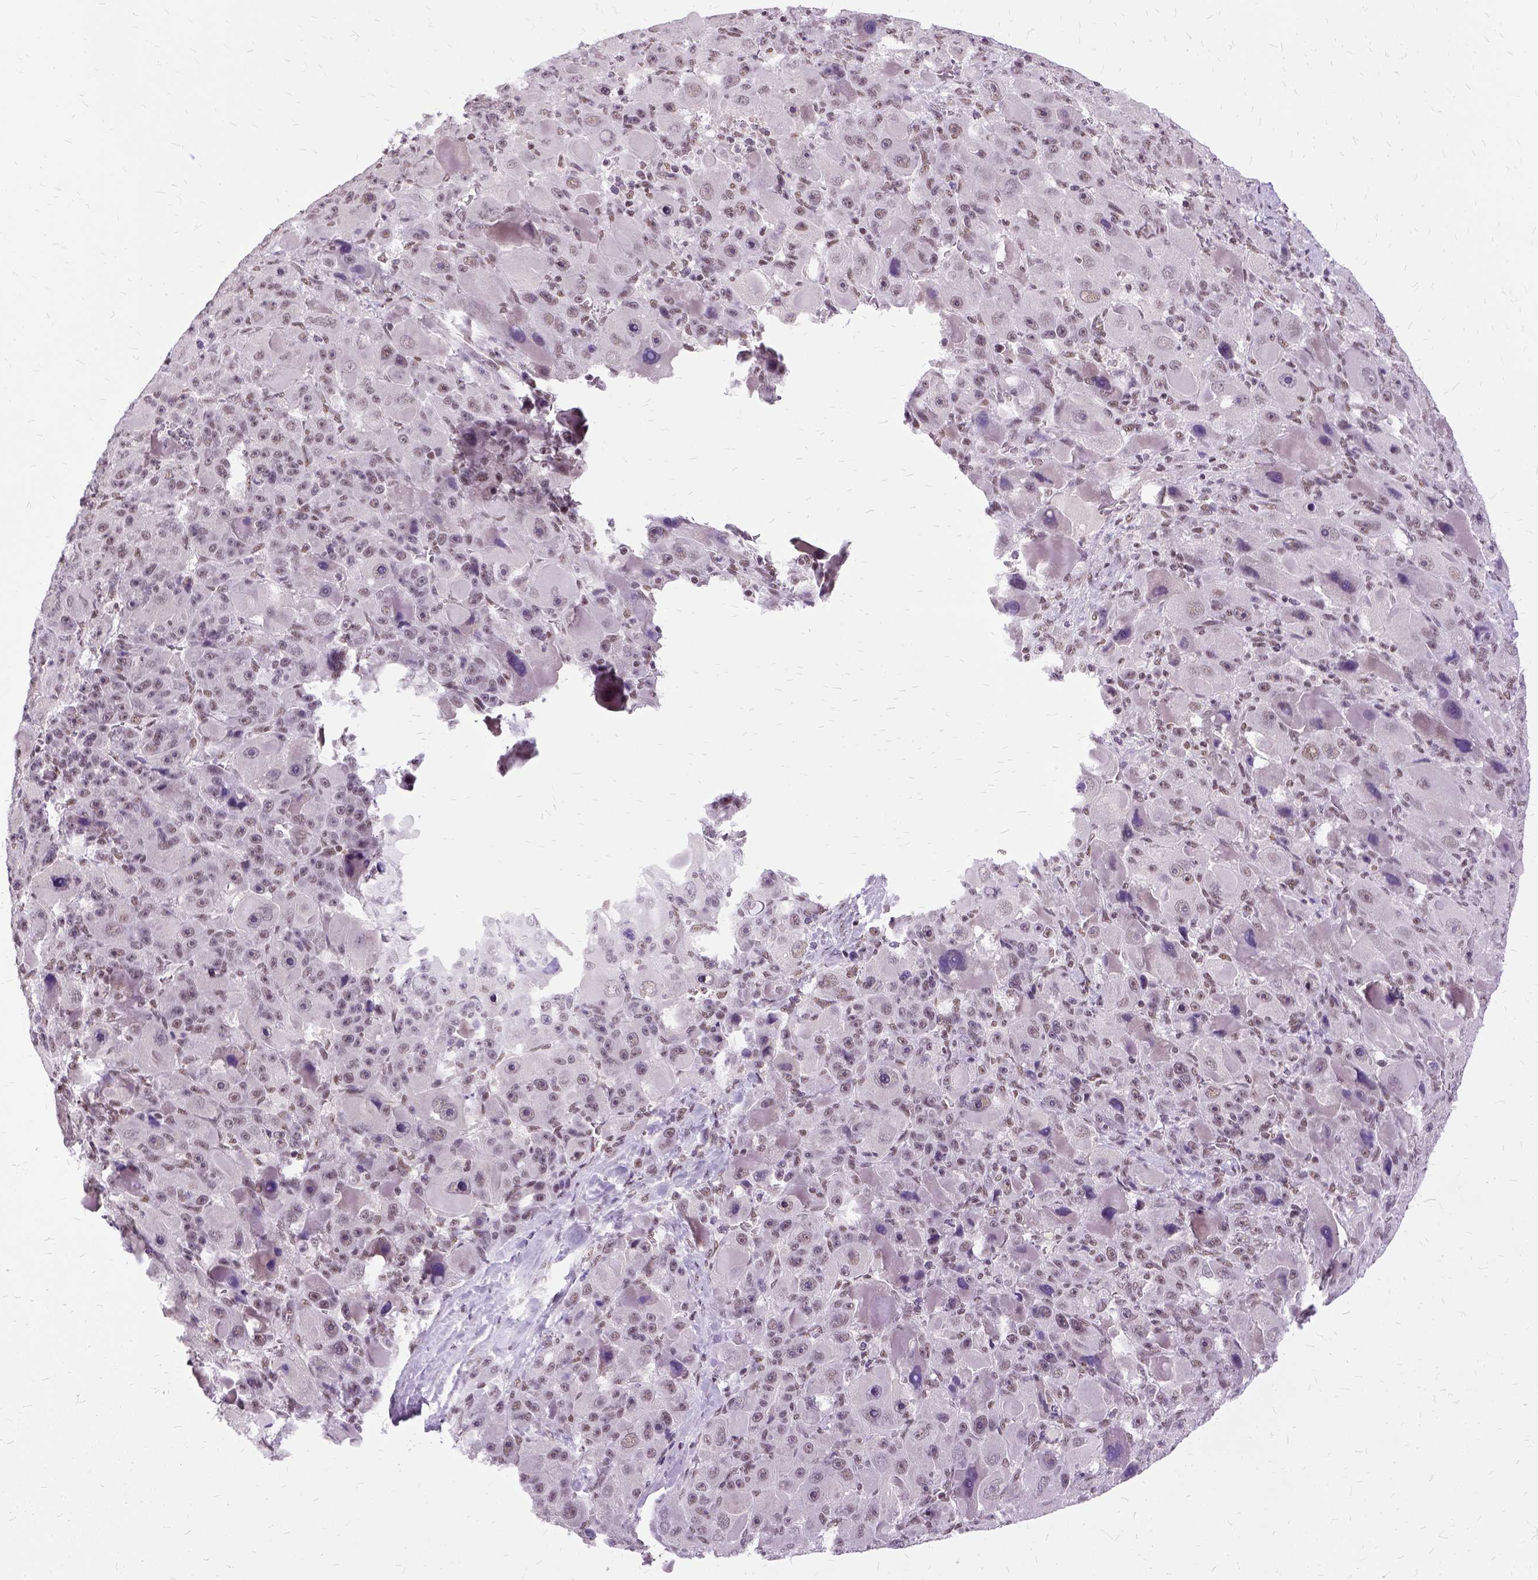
{"staining": {"intensity": "weak", "quantity": "25%-75%", "location": "nuclear"}, "tissue": "liver cancer", "cell_type": "Tumor cells", "image_type": "cancer", "snomed": [{"axis": "morphology", "description": "Carcinoma, Hepatocellular, NOS"}, {"axis": "topography", "description": "Liver"}], "caption": "Protein analysis of liver cancer tissue demonstrates weak nuclear staining in about 25%-75% of tumor cells.", "gene": "SETD1A", "patient": {"sex": "male", "age": 76}}